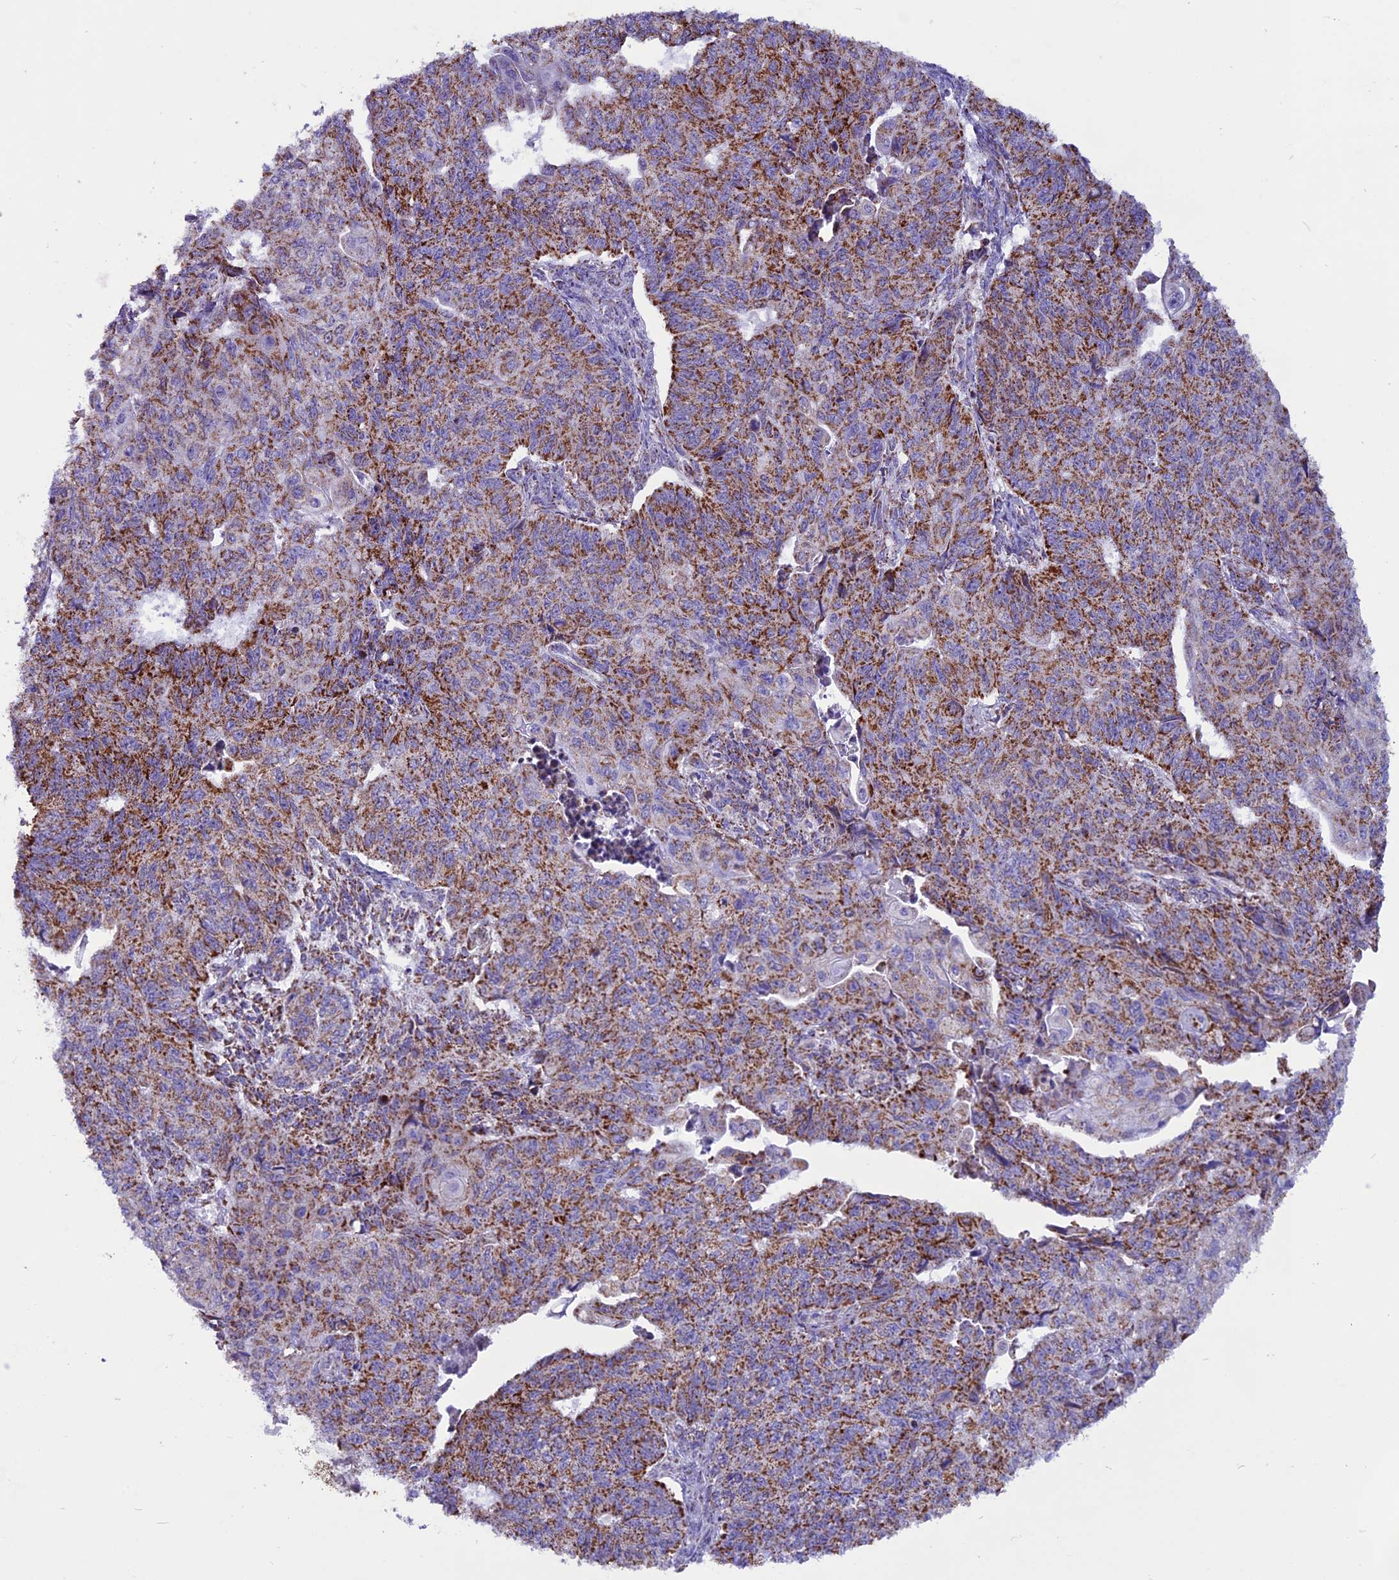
{"staining": {"intensity": "moderate", "quantity": ">75%", "location": "cytoplasmic/membranous"}, "tissue": "endometrial cancer", "cell_type": "Tumor cells", "image_type": "cancer", "snomed": [{"axis": "morphology", "description": "Adenocarcinoma, NOS"}, {"axis": "topography", "description": "Endometrium"}], "caption": "Immunohistochemical staining of endometrial cancer (adenocarcinoma) shows medium levels of moderate cytoplasmic/membranous expression in approximately >75% of tumor cells.", "gene": "ICA1L", "patient": {"sex": "female", "age": 32}}